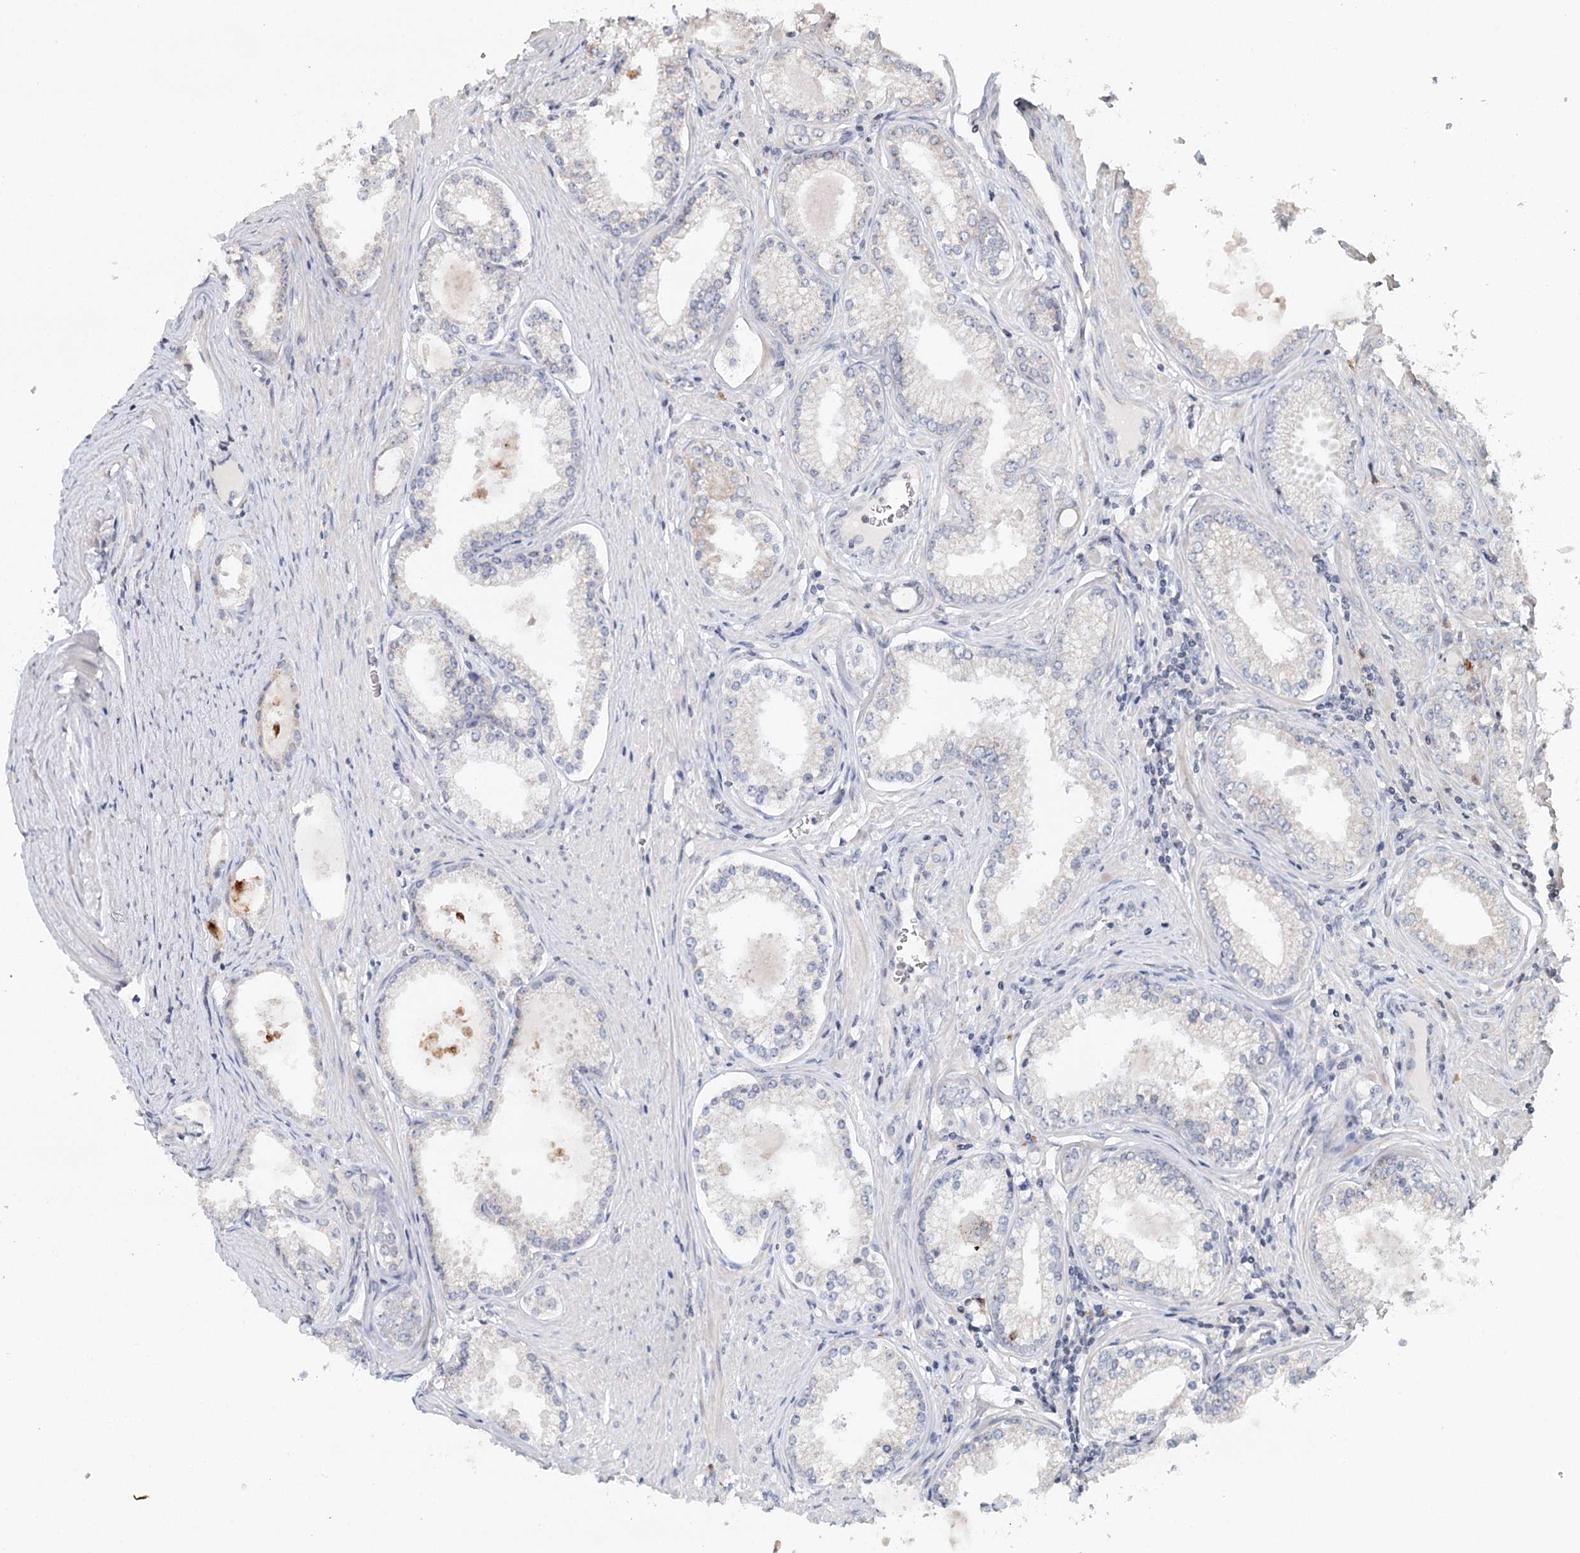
{"staining": {"intensity": "negative", "quantity": "none", "location": "none"}, "tissue": "prostate cancer", "cell_type": "Tumor cells", "image_type": "cancer", "snomed": [{"axis": "morphology", "description": "Adenocarcinoma, High grade"}, {"axis": "topography", "description": "Prostate"}], "caption": "IHC of human high-grade adenocarcinoma (prostate) shows no positivity in tumor cells.", "gene": "ICOS", "patient": {"sex": "male", "age": 68}}